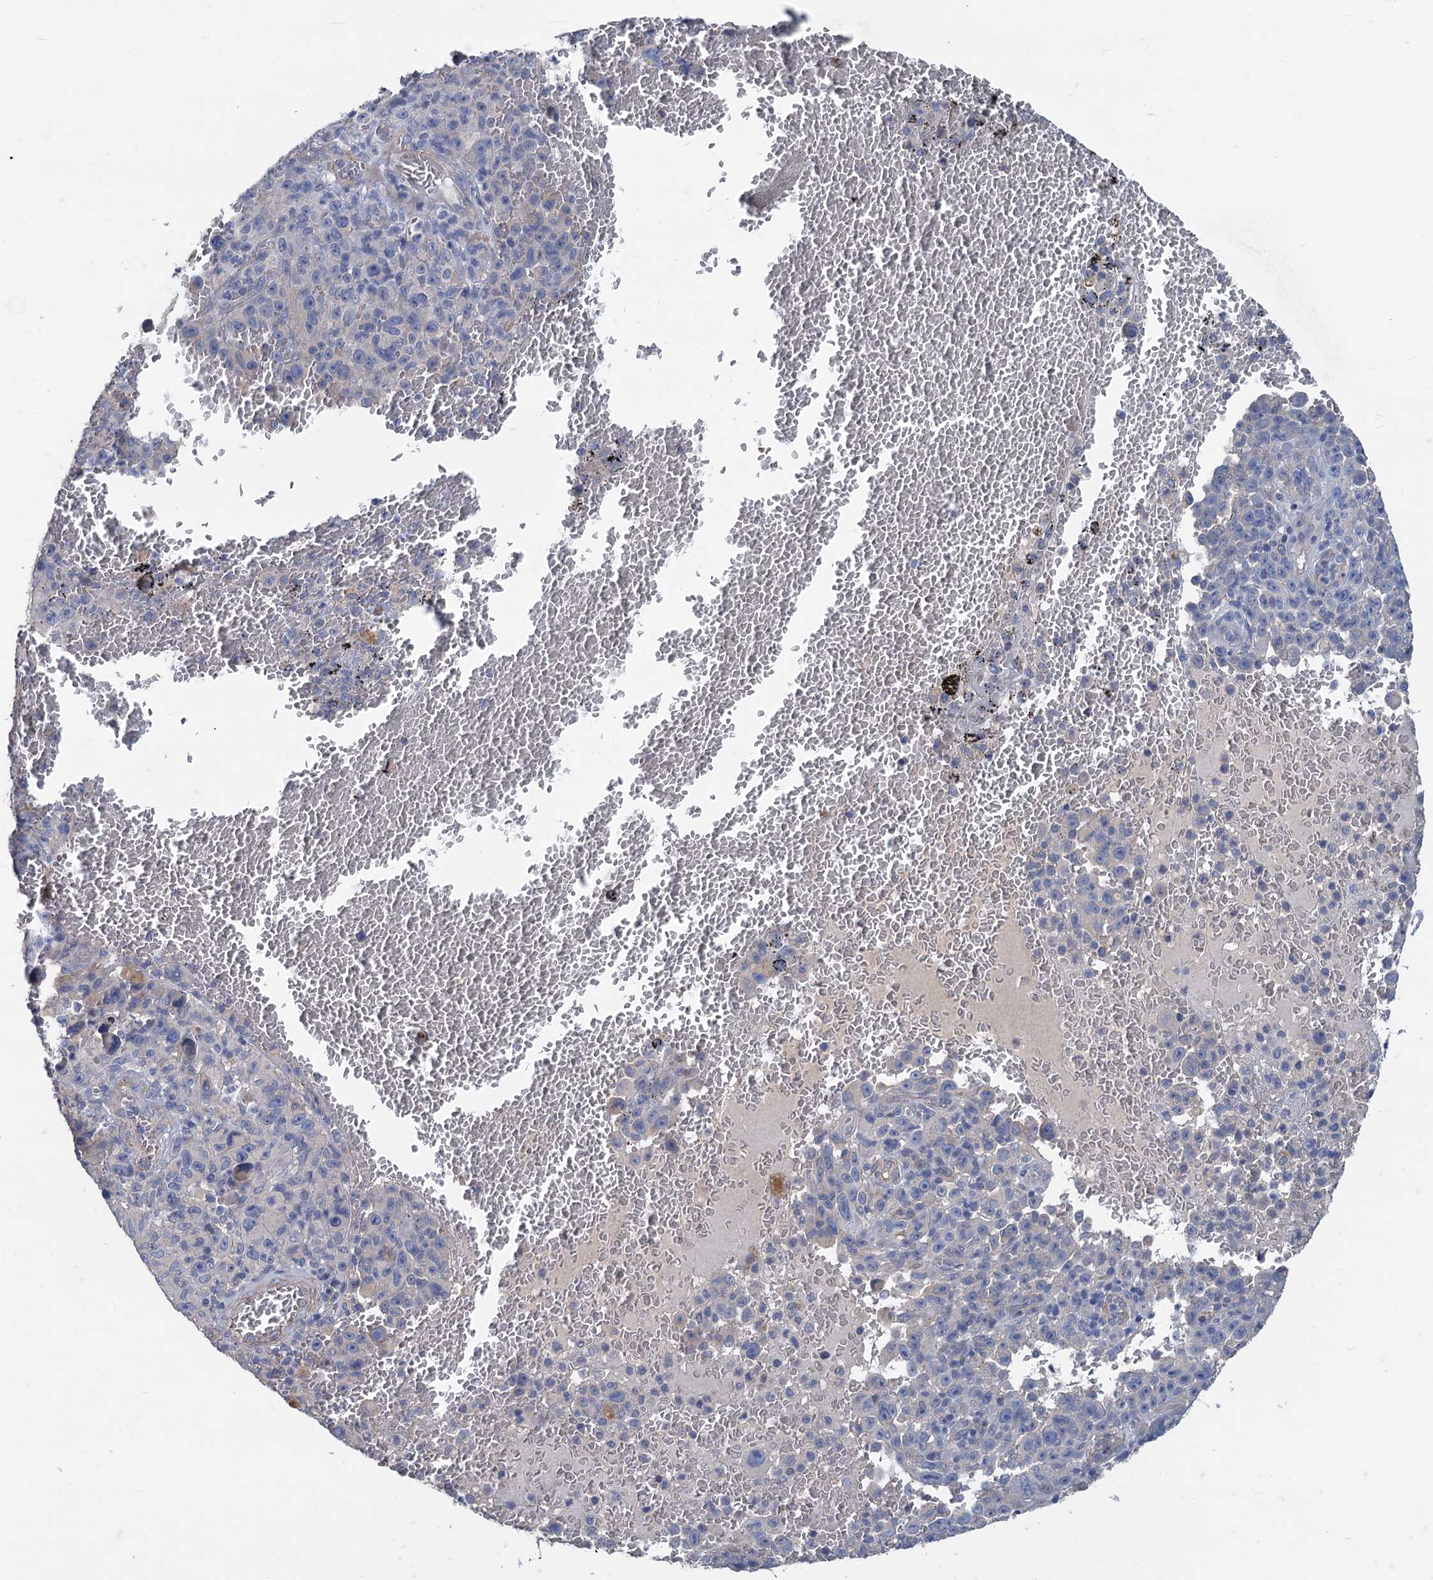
{"staining": {"intensity": "negative", "quantity": "none", "location": "none"}, "tissue": "melanoma", "cell_type": "Tumor cells", "image_type": "cancer", "snomed": [{"axis": "morphology", "description": "Malignant melanoma, NOS"}, {"axis": "topography", "description": "Skin"}], "caption": "Immunohistochemistry histopathology image of human melanoma stained for a protein (brown), which shows no positivity in tumor cells.", "gene": "SMCO3", "patient": {"sex": "female", "age": 82}}